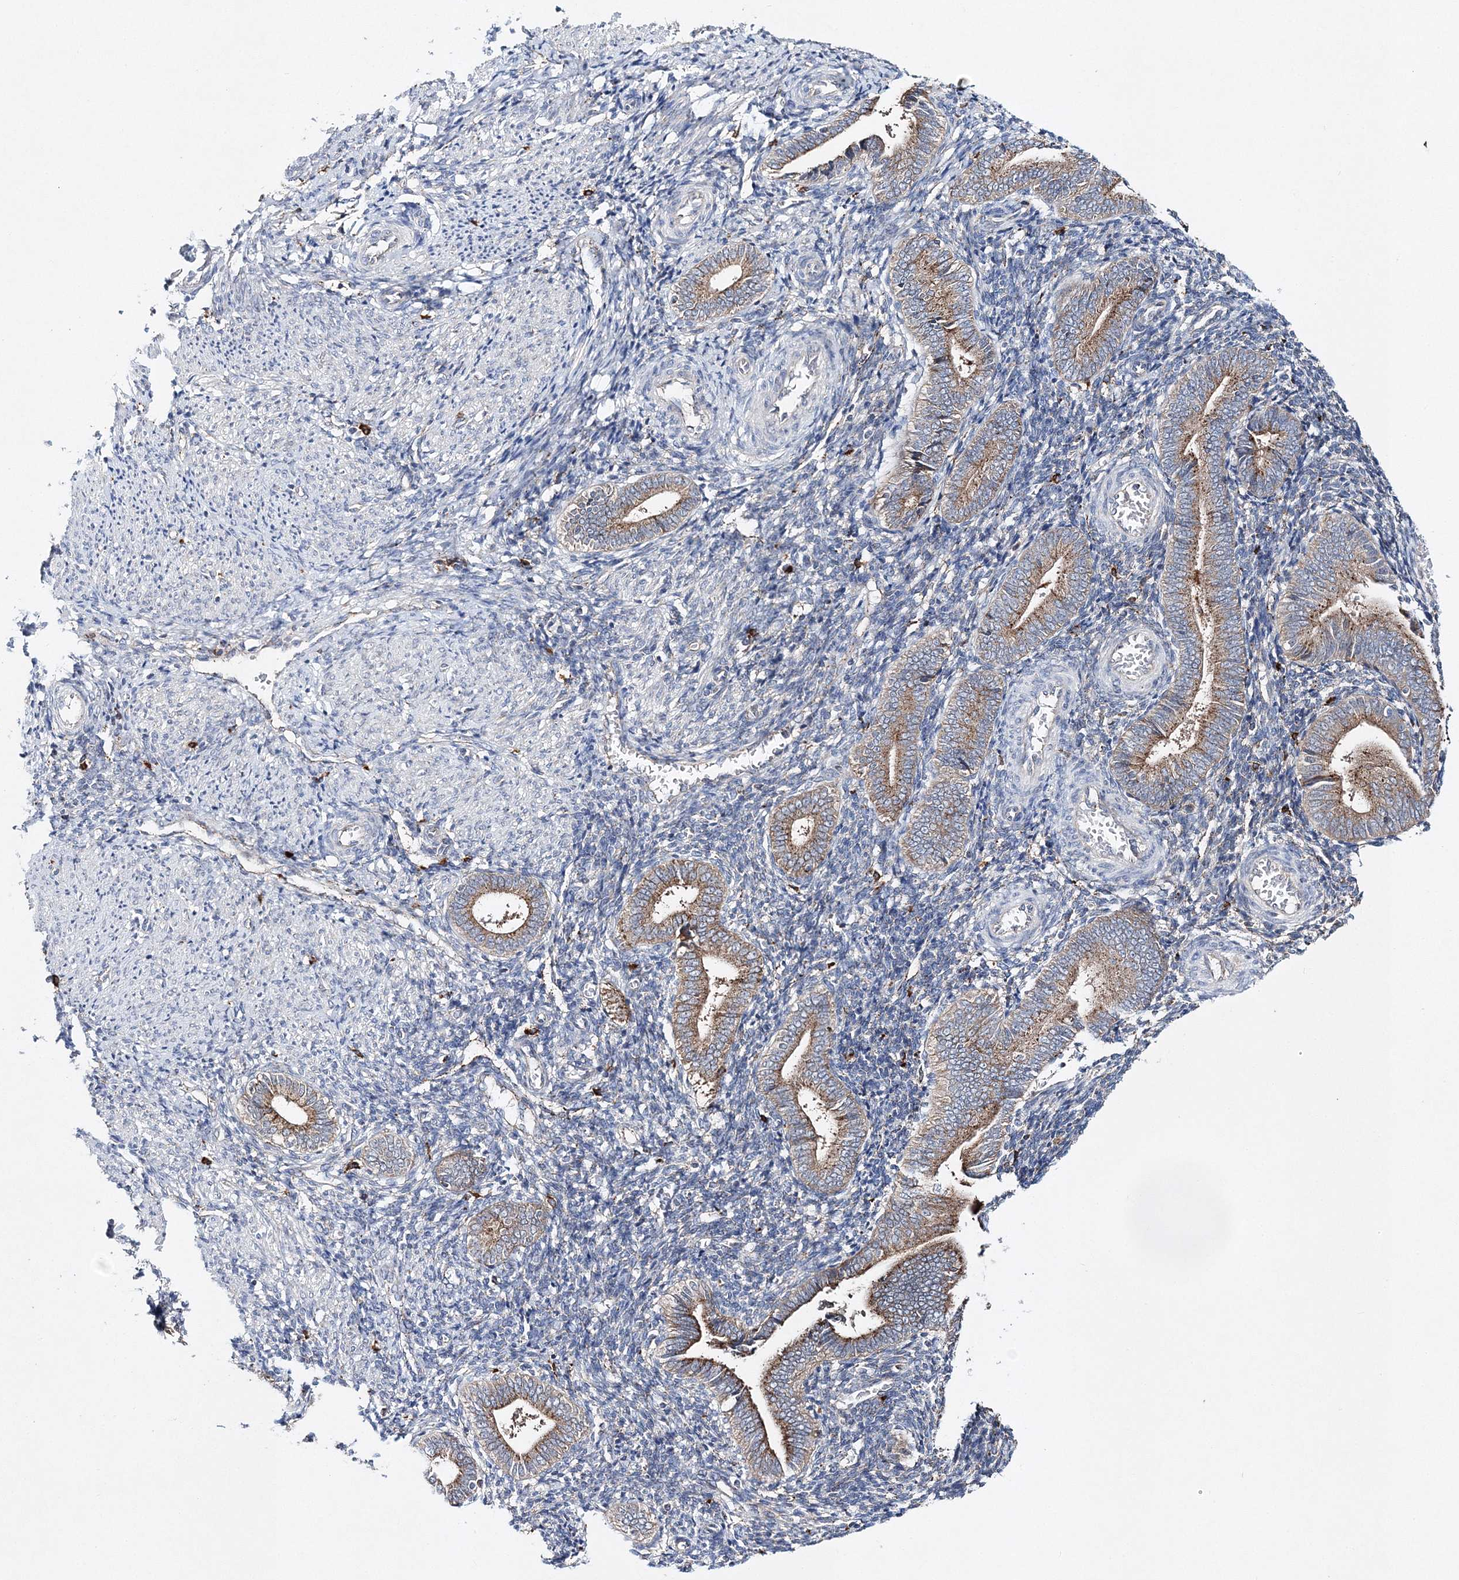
{"staining": {"intensity": "moderate", "quantity": "<25%", "location": "cytoplasmic/membranous"}, "tissue": "endometrium", "cell_type": "Cells in endometrial stroma", "image_type": "normal", "snomed": [{"axis": "morphology", "description": "Normal tissue, NOS"}, {"axis": "topography", "description": "Uterus"}, {"axis": "topography", "description": "Endometrium"}], "caption": "Immunohistochemistry (IHC) (DAB) staining of unremarkable human endometrium displays moderate cytoplasmic/membranous protein positivity in about <25% of cells in endometrial stroma.", "gene": "C3orf38", "patient": {"sex": "female", "age": 33}}